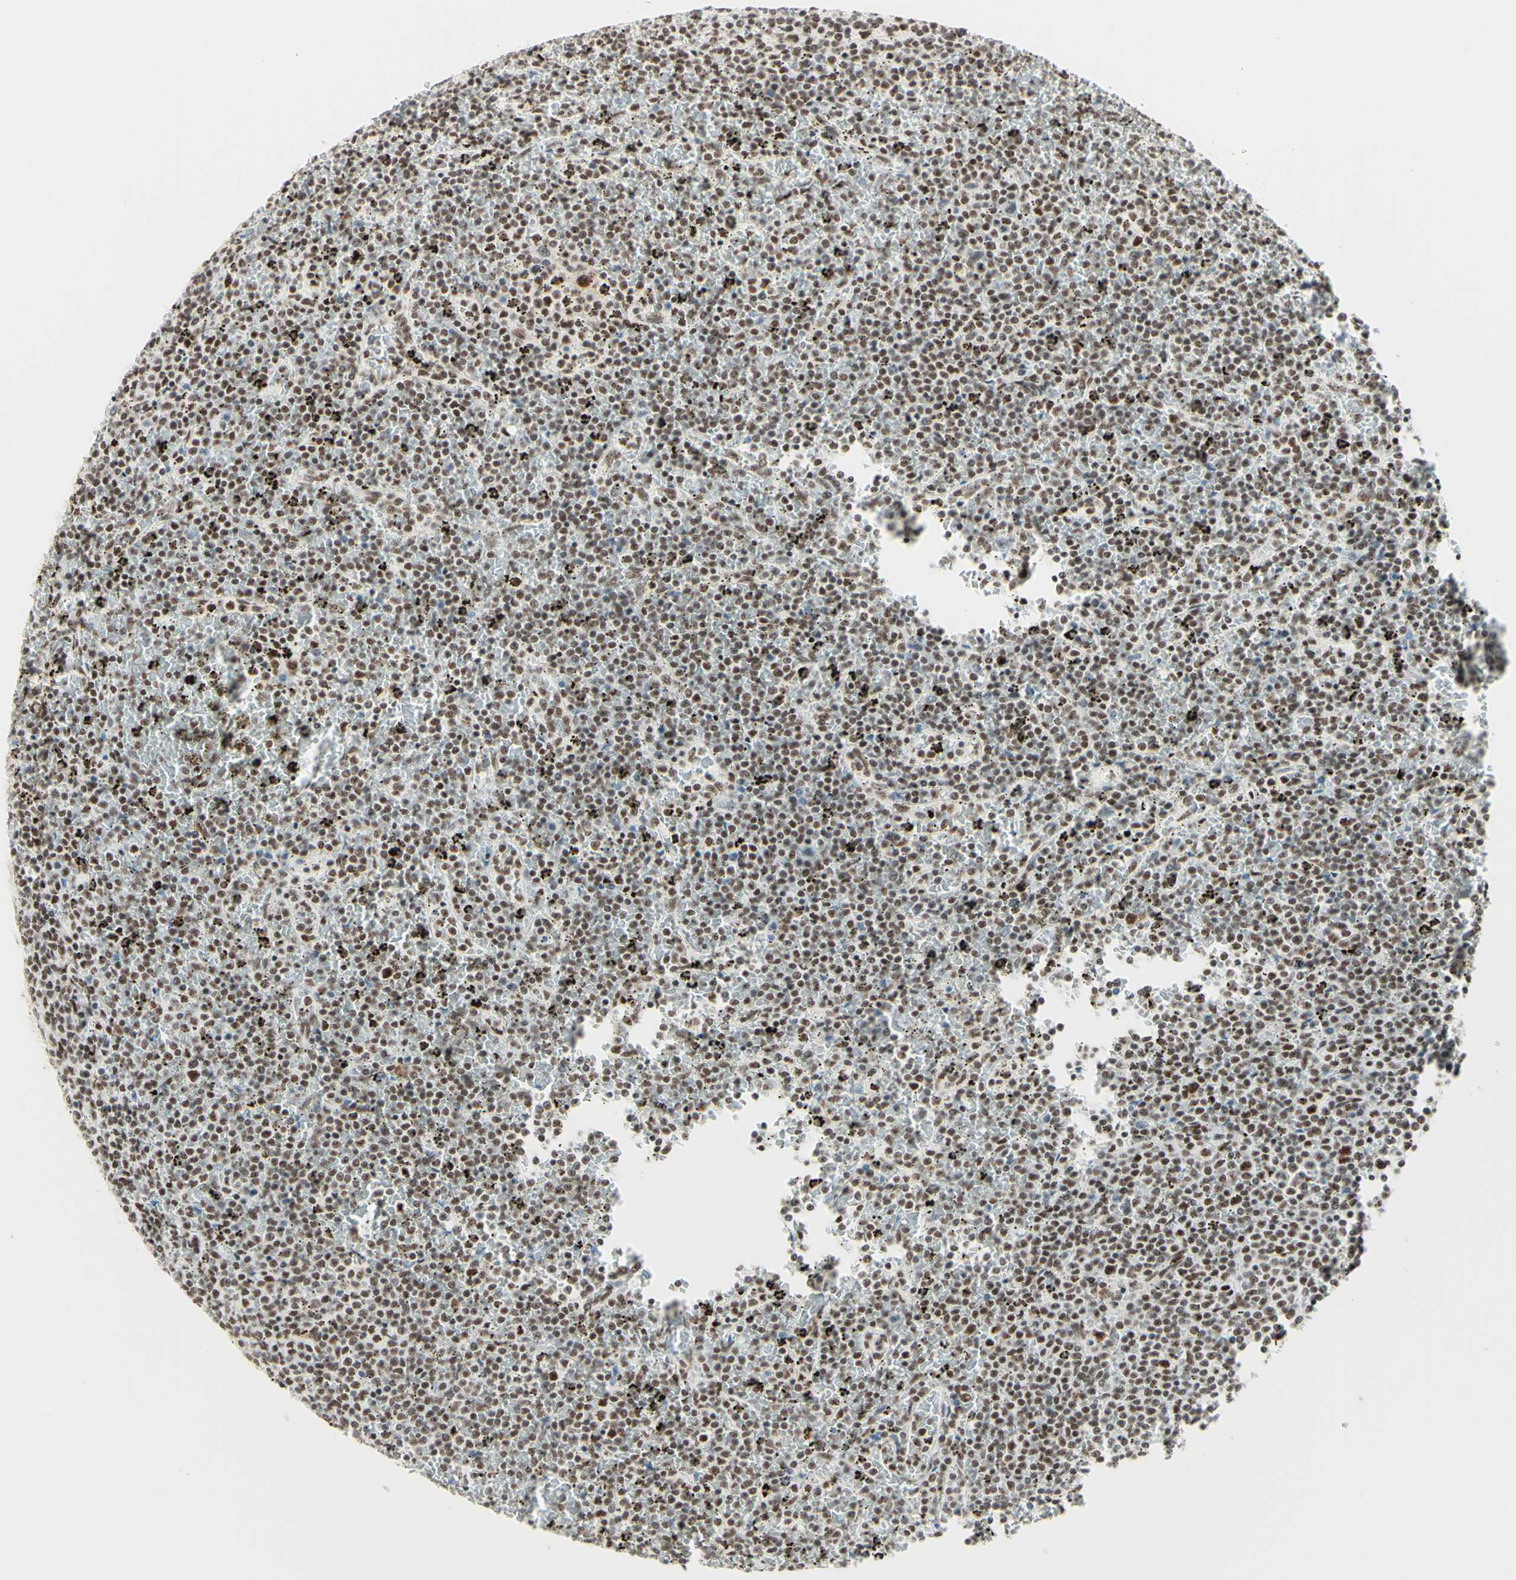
{"staining": {"intensity": "weak", "quantity": ">75%", "location": "nuclear"}, "tissue": "lymphoma", "cell_type": "Tumor cells", "image_type": "cancer", "snomed": [{"axis": "morphology", "description": "Malignant lymphoma, non-Hodgkin's type, Low grade"}, {"axis": "topography", "description": "Spleen"}], "caption": "The image demonstrates immunohistochemical staining of lymphoma. There is weak nuclear expression is present in approximately >75% of tumor cells.", "gene": "WTAP", "patient": {"sex": "female", "age": 77}}